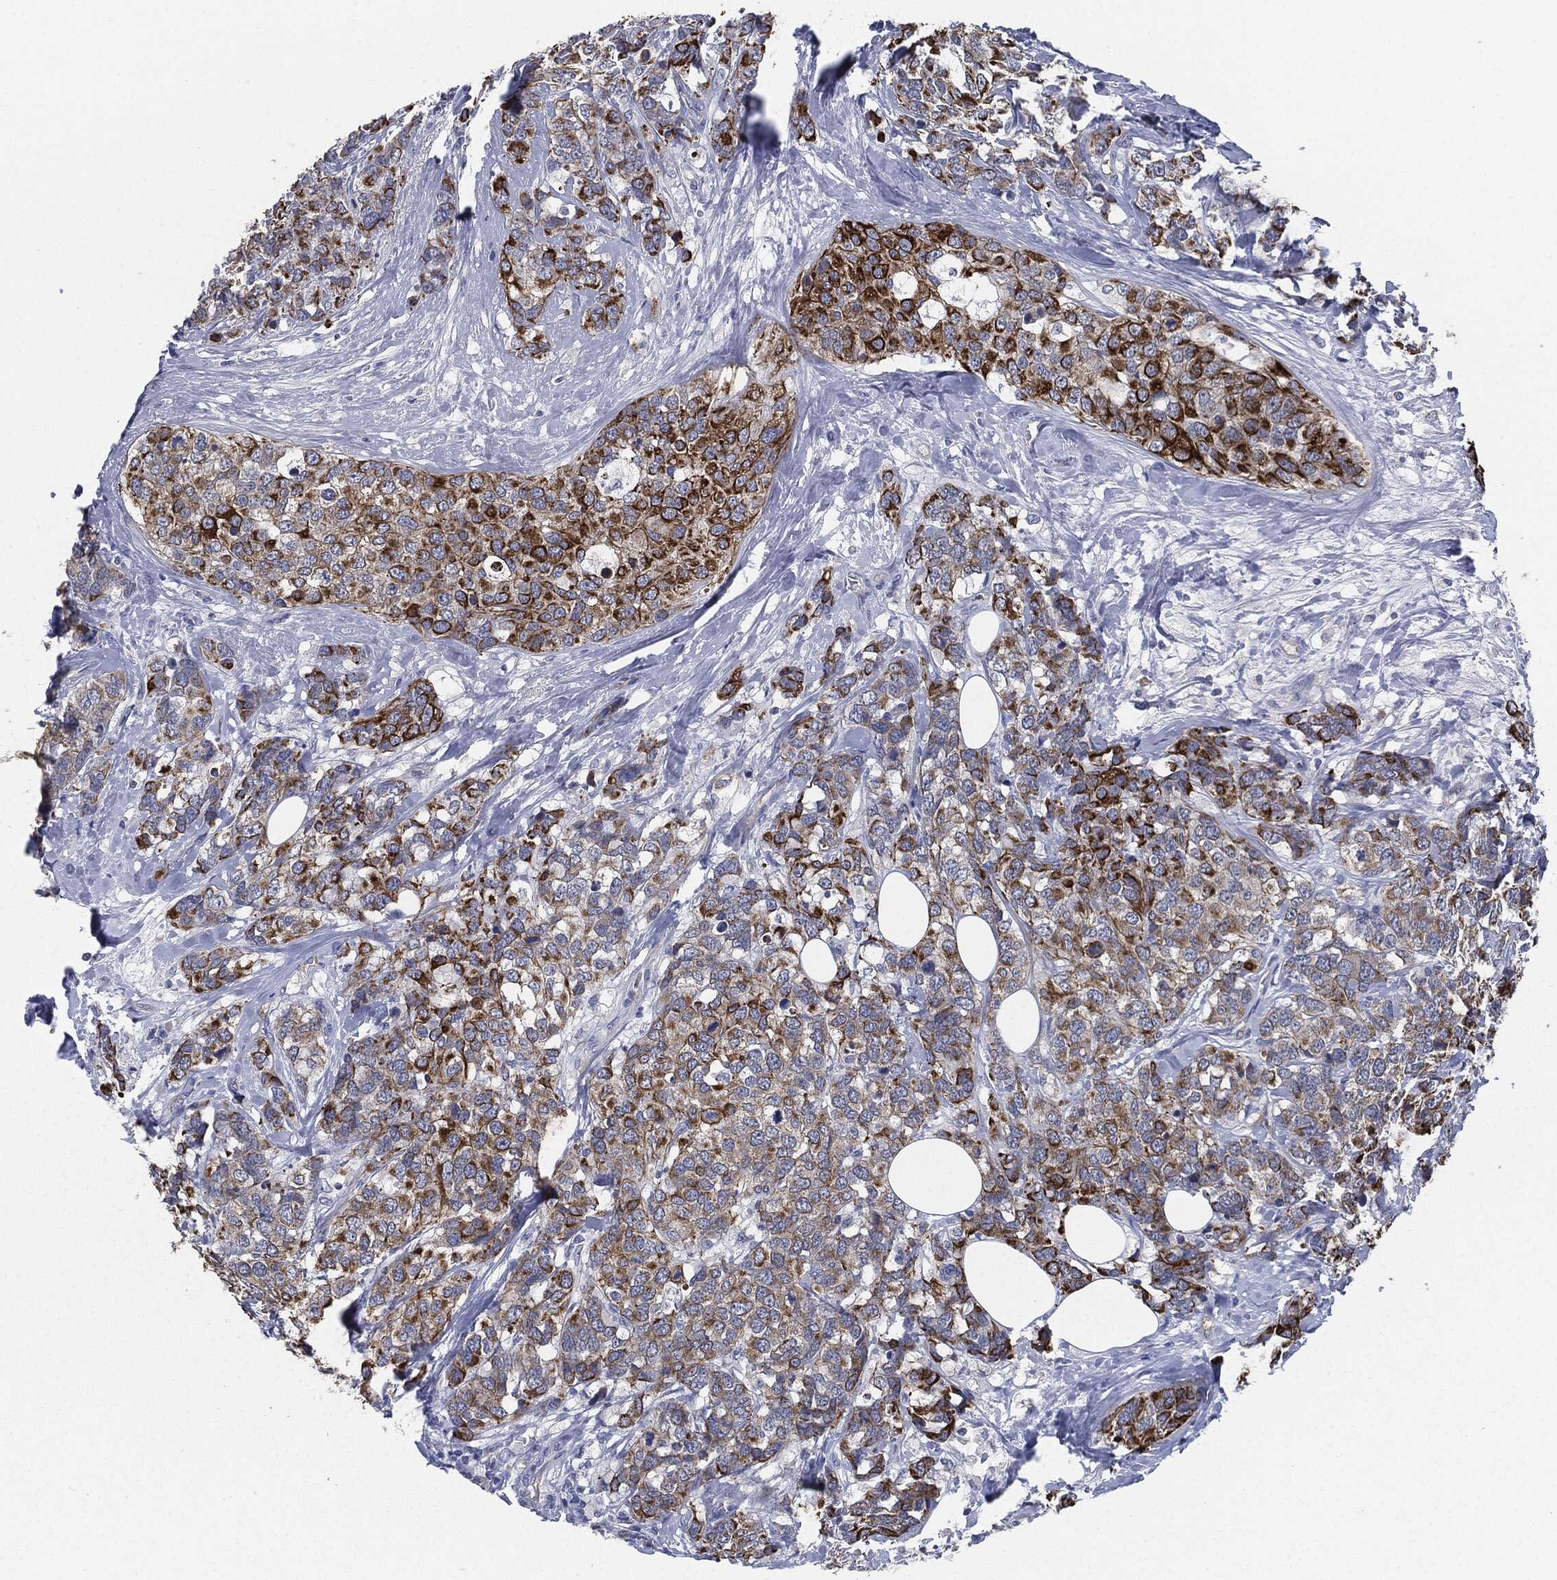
{"staining": {"intensity": "strong", "quantity": "25%-75%", "location": "cytoplasmic/membranous"}, "tissue": "breast cancer", "cell_type": "Tumor cells", "image_type": "cancer", "snomed": [{"axis": "morphology", "description": "Lobular carcinoma"}, {"axis": "topography", "description": "Breast"}], "caption": "Protein analysis of breast cancer (lobular carcinoma) tissue reveals strong cytoplasmic/membranous positivity in approximately 25%-75% of tumor cells.", "gene": "SHROOM2", "patient": {"sex": "female", "age": 59}}